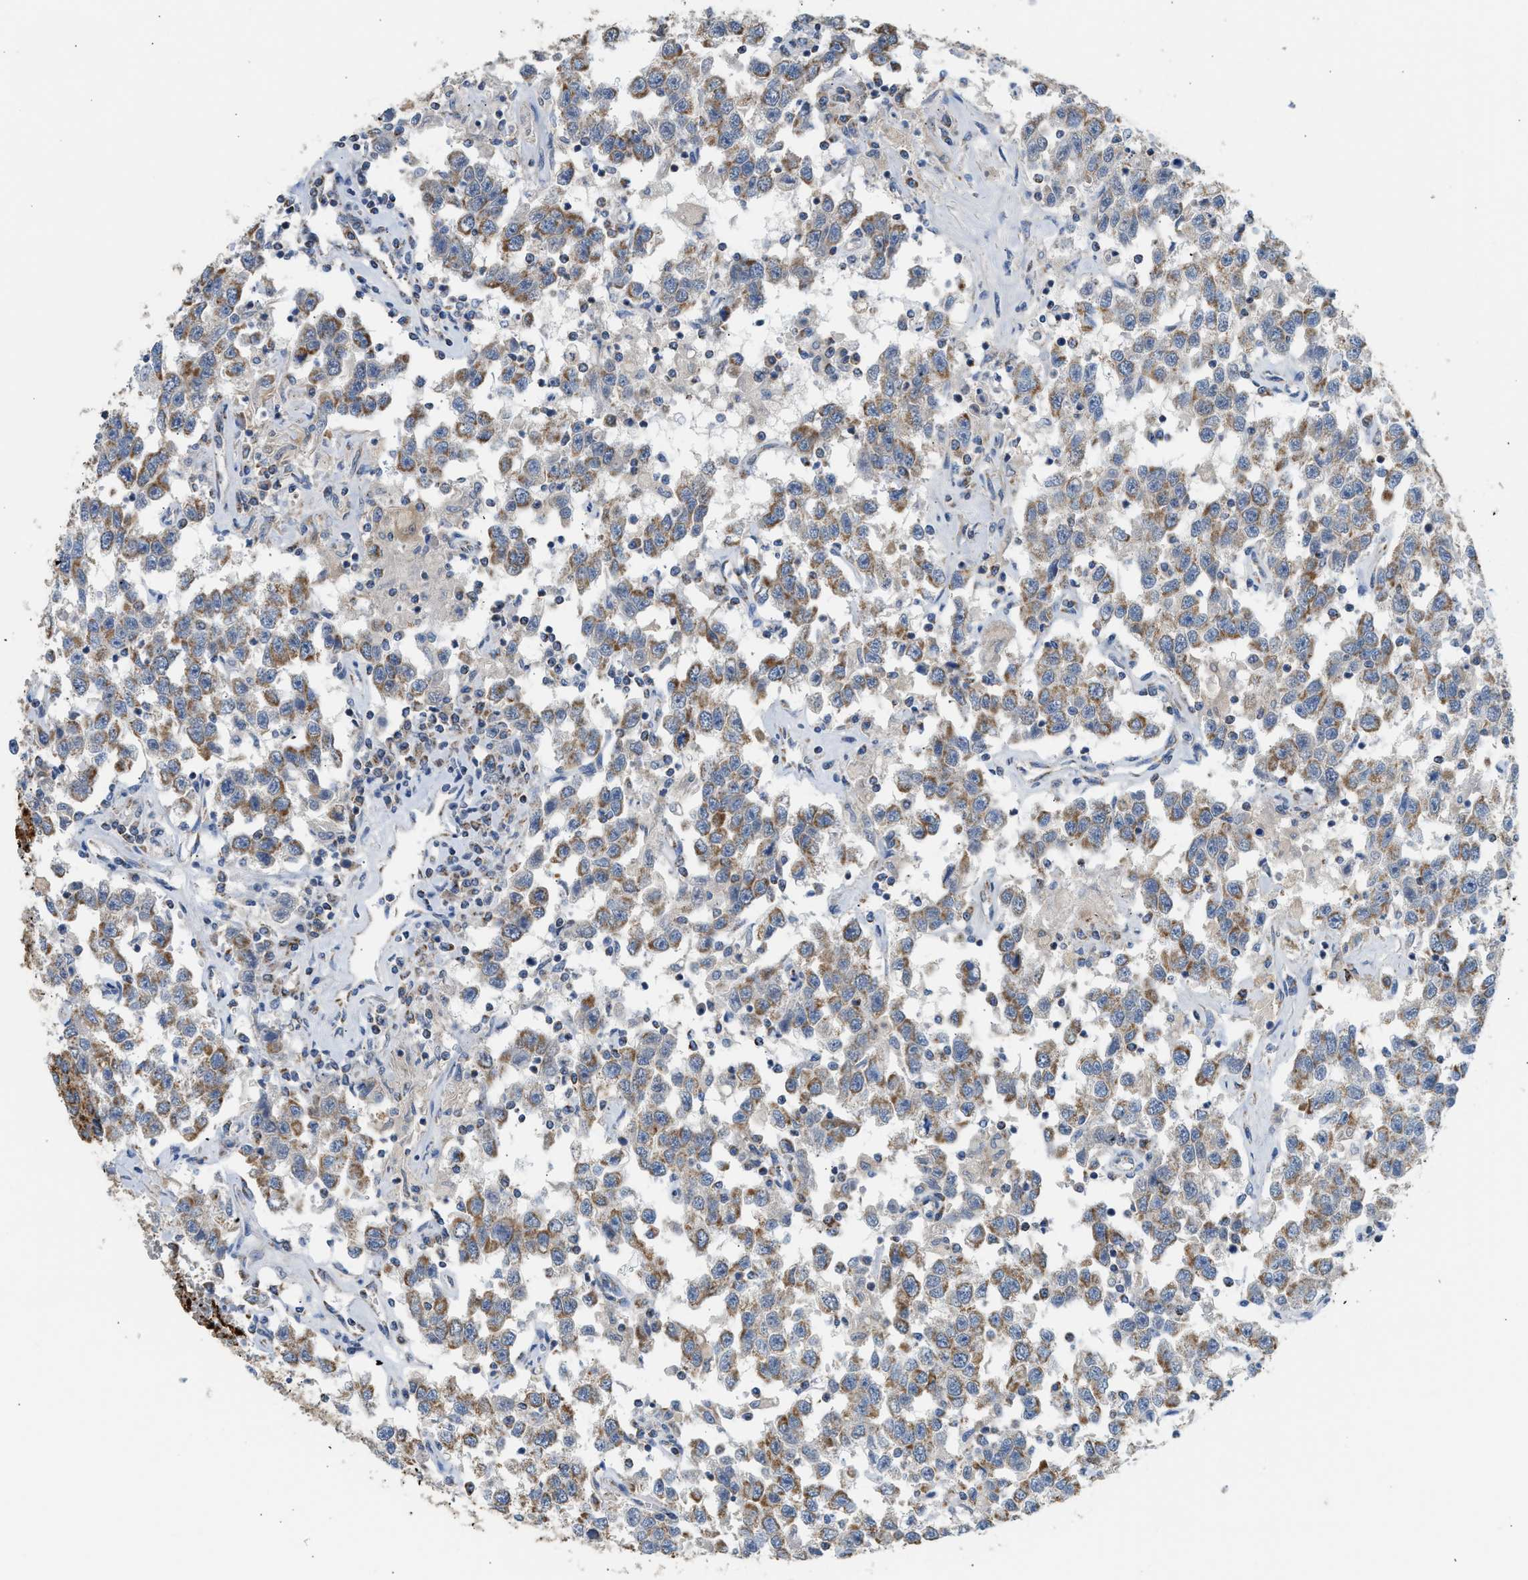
{"staining": {"intensity": "moderate", "quantity": "25%-75%", "location": "cytoplasmic/membranous"}, "tissue": "testis cancer", "cell_type": "Tumor cells", "image_type": "cancer", "snomed": [{"axis": "morphology", "description": "Seminoma, NOS"}, {"axis": "topography", "description": "Testis"}], "caption": "Protein analysis of testis cancer (seminoma) tissue demonstrates moderate cytoplasmic/membranous expression in approximately 25%-75% of tumor cells.", "gene": "GOT2", "patient": {"sex": "male", "age": 41}}